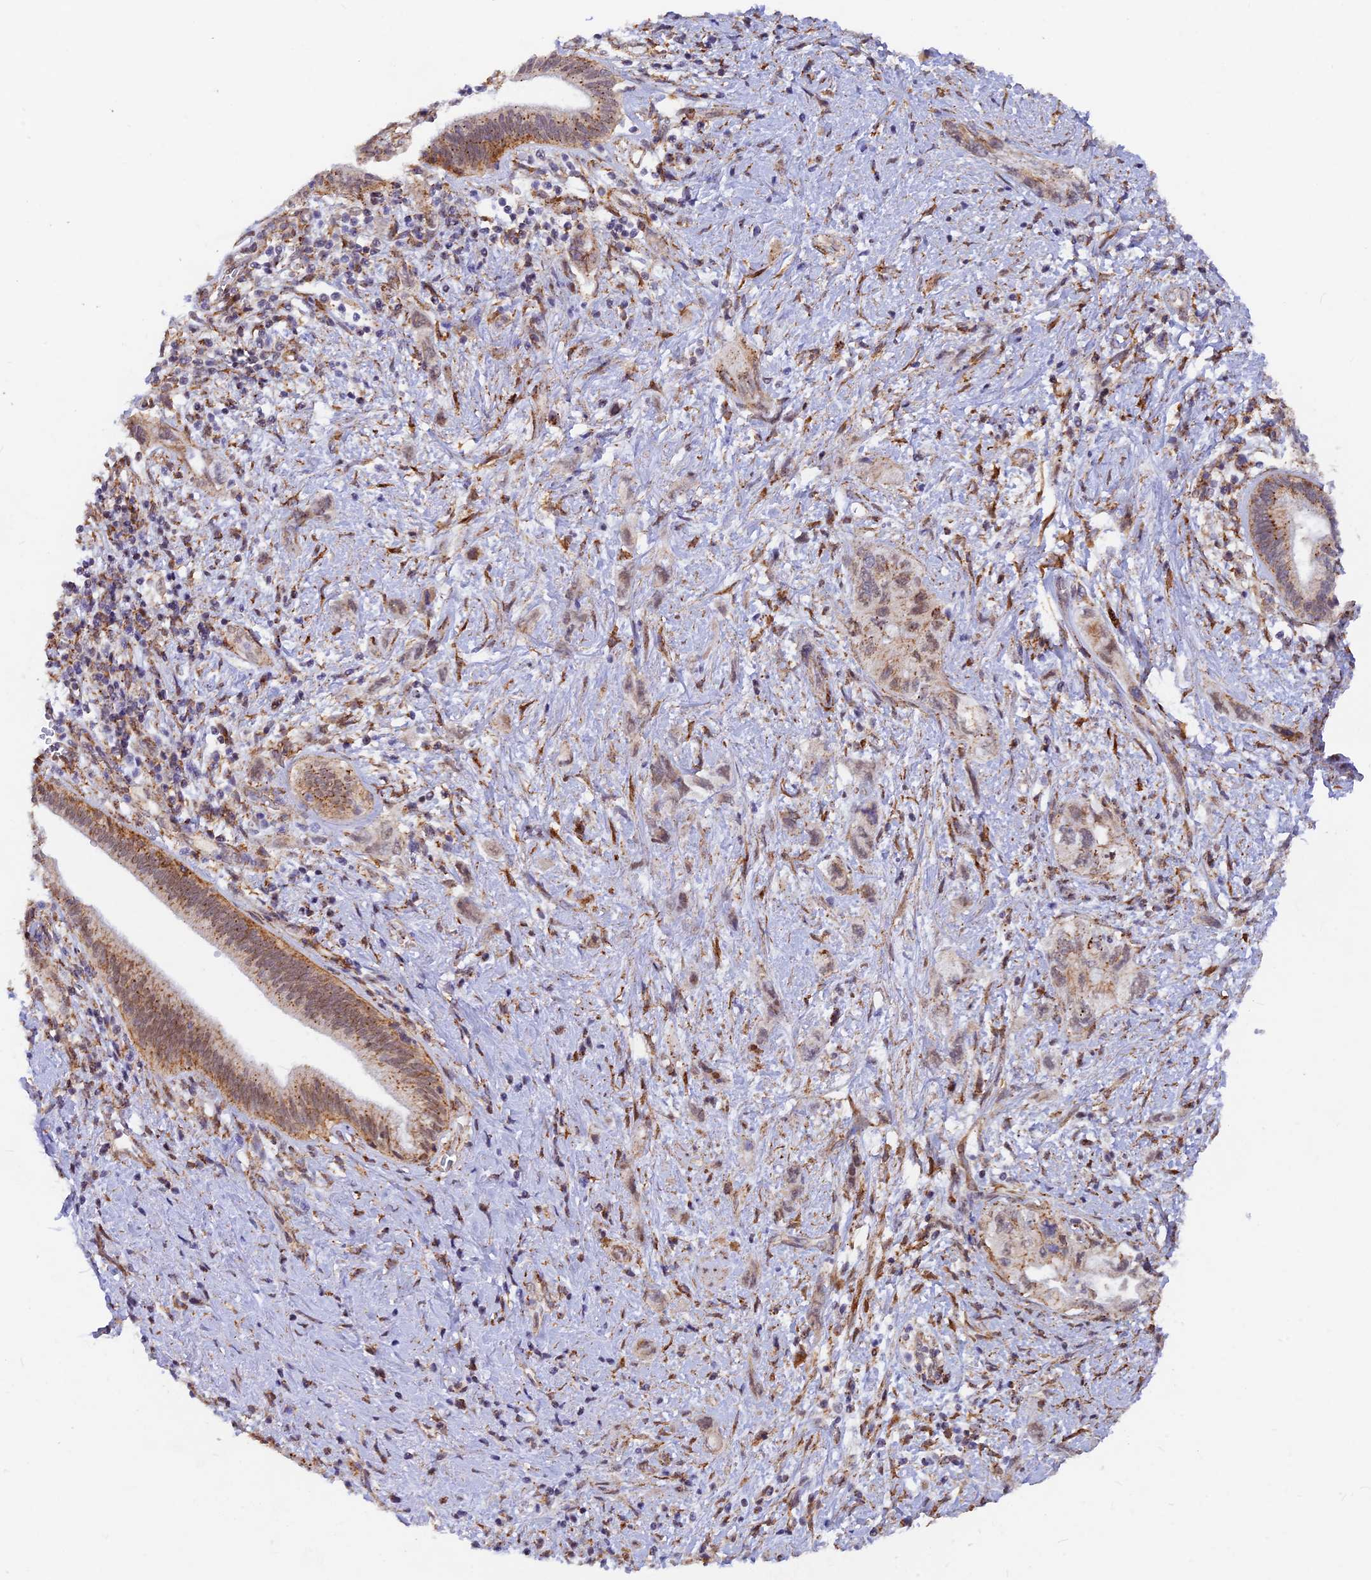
{"staining": {"intensity": "moderate", "quantity": "25%-75%", "location": "cytoplasmic/membranous,nuclear"}, "tissue": "pancreatic cancer", "cell_type": "Tumor cells", "image_type": "cancer", "snomed": [{"axis": "morphology", "description": "Adenocarcinoma, NOS"}, {"axis": "topography", "description": "Pancreas"}], "caption": "IHC image of pancreatic adenocarcinoma stained for a protein (brown), which exhibits medium levels of moderate cytoplasmic/membranous and nuclear positivity in approximately 25%-75% of tumor cells.", "gene": "VSTM2L", "patient": {"sex": "female", "age": 73}}